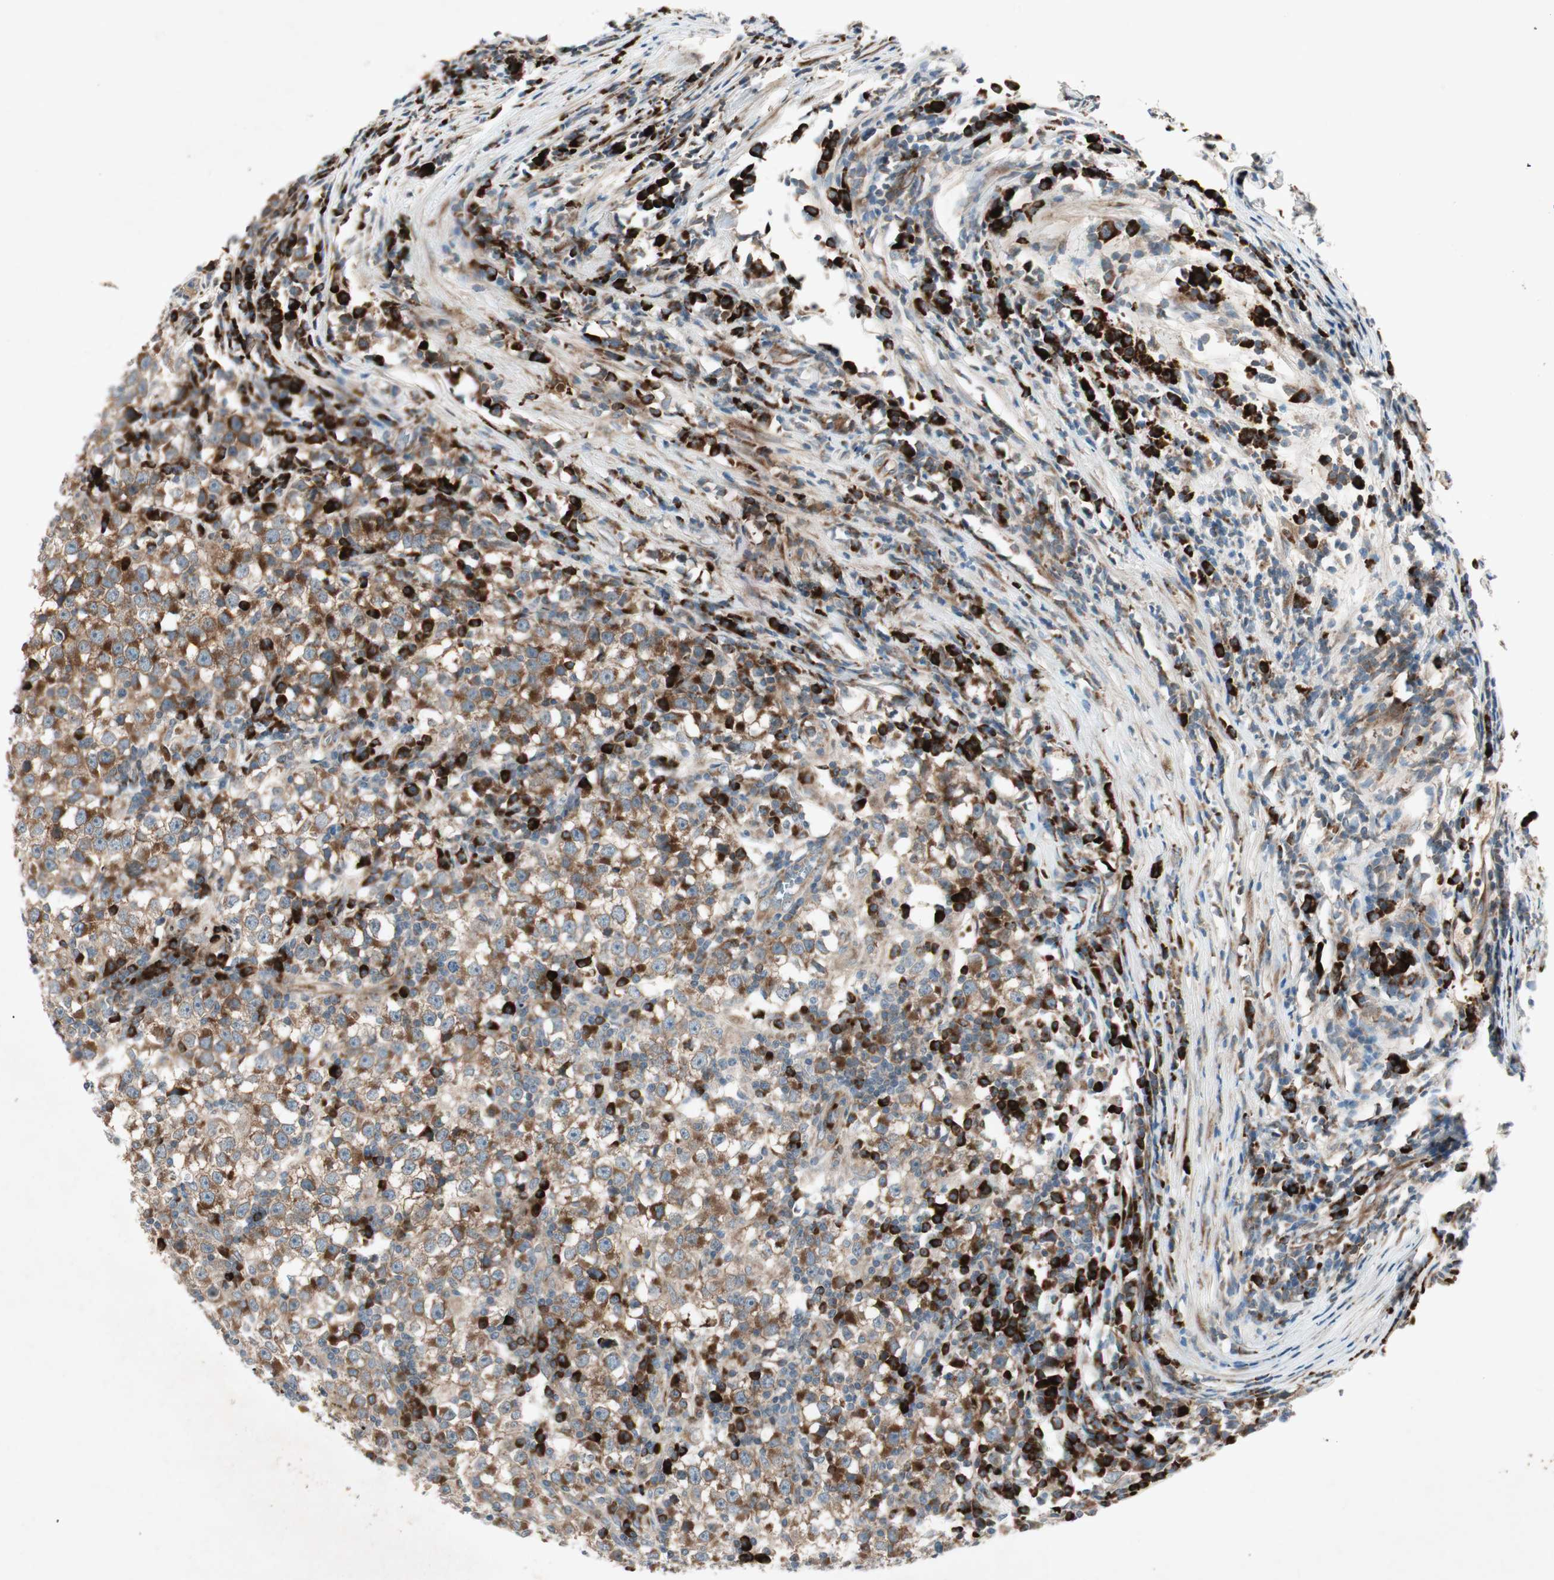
{"staining": {"intensity": "moderate", "quantity": ">75%", "location": "cytoplasmic/membranous"}, "tissue": "testis cancer", "cell_type": "Tumor cells", "image_type": "cancer", "snomed": [{"axis": "morphology", "description": "Seminoma, NOS"}, {"axis": "topography", "description": "Testis"}], "caption": "Brown immunohistochemical staining in seminoma (testis) displays moderate cytoplasmic/membranous positivity in approximately >75% of tumor cells.", "gene": "APOO", "patient": {"sex": "male", "age": 65}}